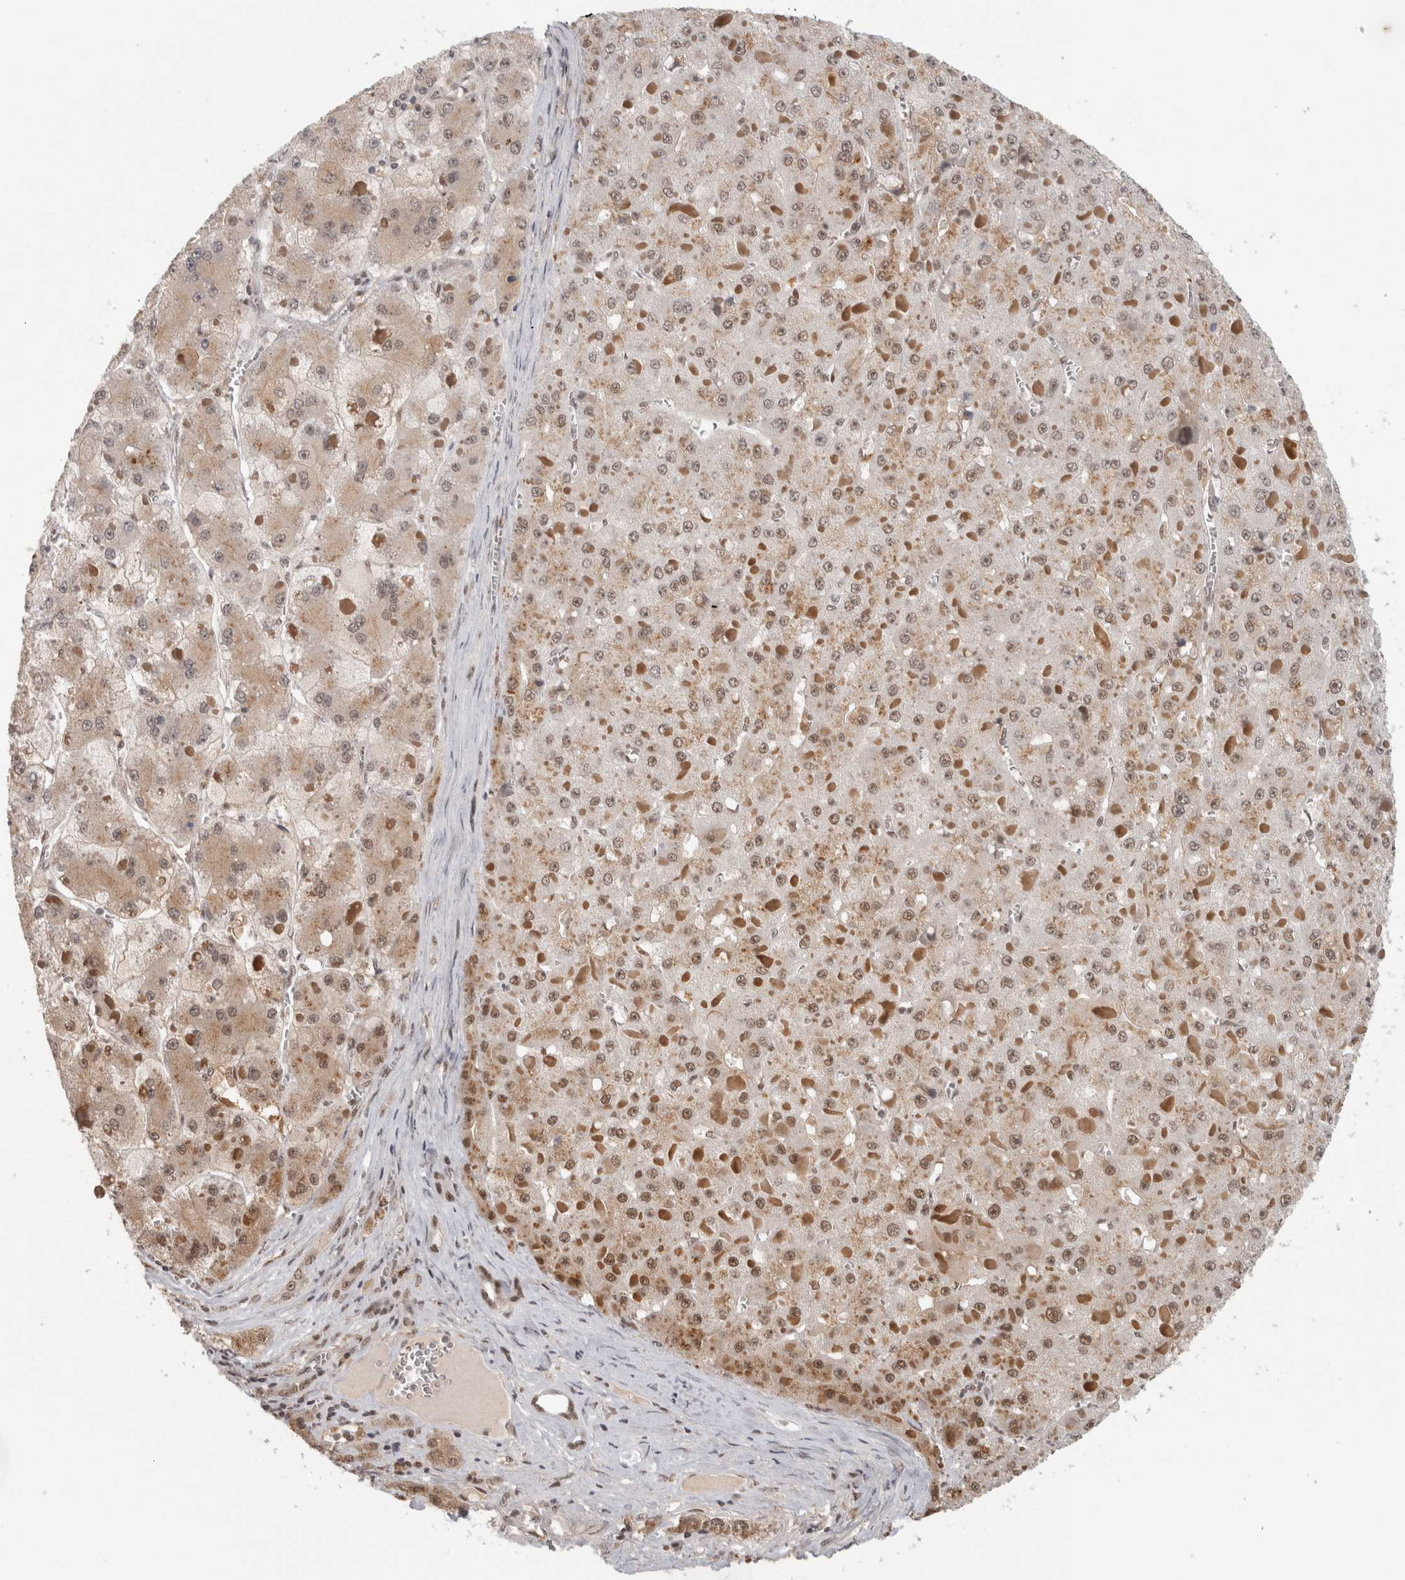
{"staining": {"intensity": "moderate", "quantity": "25%-75%", "location": "cytoplasmic/membranous,nuclear"}, "tissue": "liver cancer", "cell_type": "Tumor cells", "image_type": "cancer", "snomed": [{"axis": "morphology", "description": "Carcinoma, Hepatocellular, NOS"}, {"axis": "topography", "description": "Liver"}], "caption": "IHC image of neoplastic tissue: human hepatocellular carcinoma (liver) stained using IHC displays medium levels of moderate protein expression localized specifically in the cytoplasmic/membranous and nuclear of tumor cells, appearing as a cytoplasmic/membranous and nuclear brown color.", "gene": "ZNF830", "patient": {"sex": "female", "age": 73}}